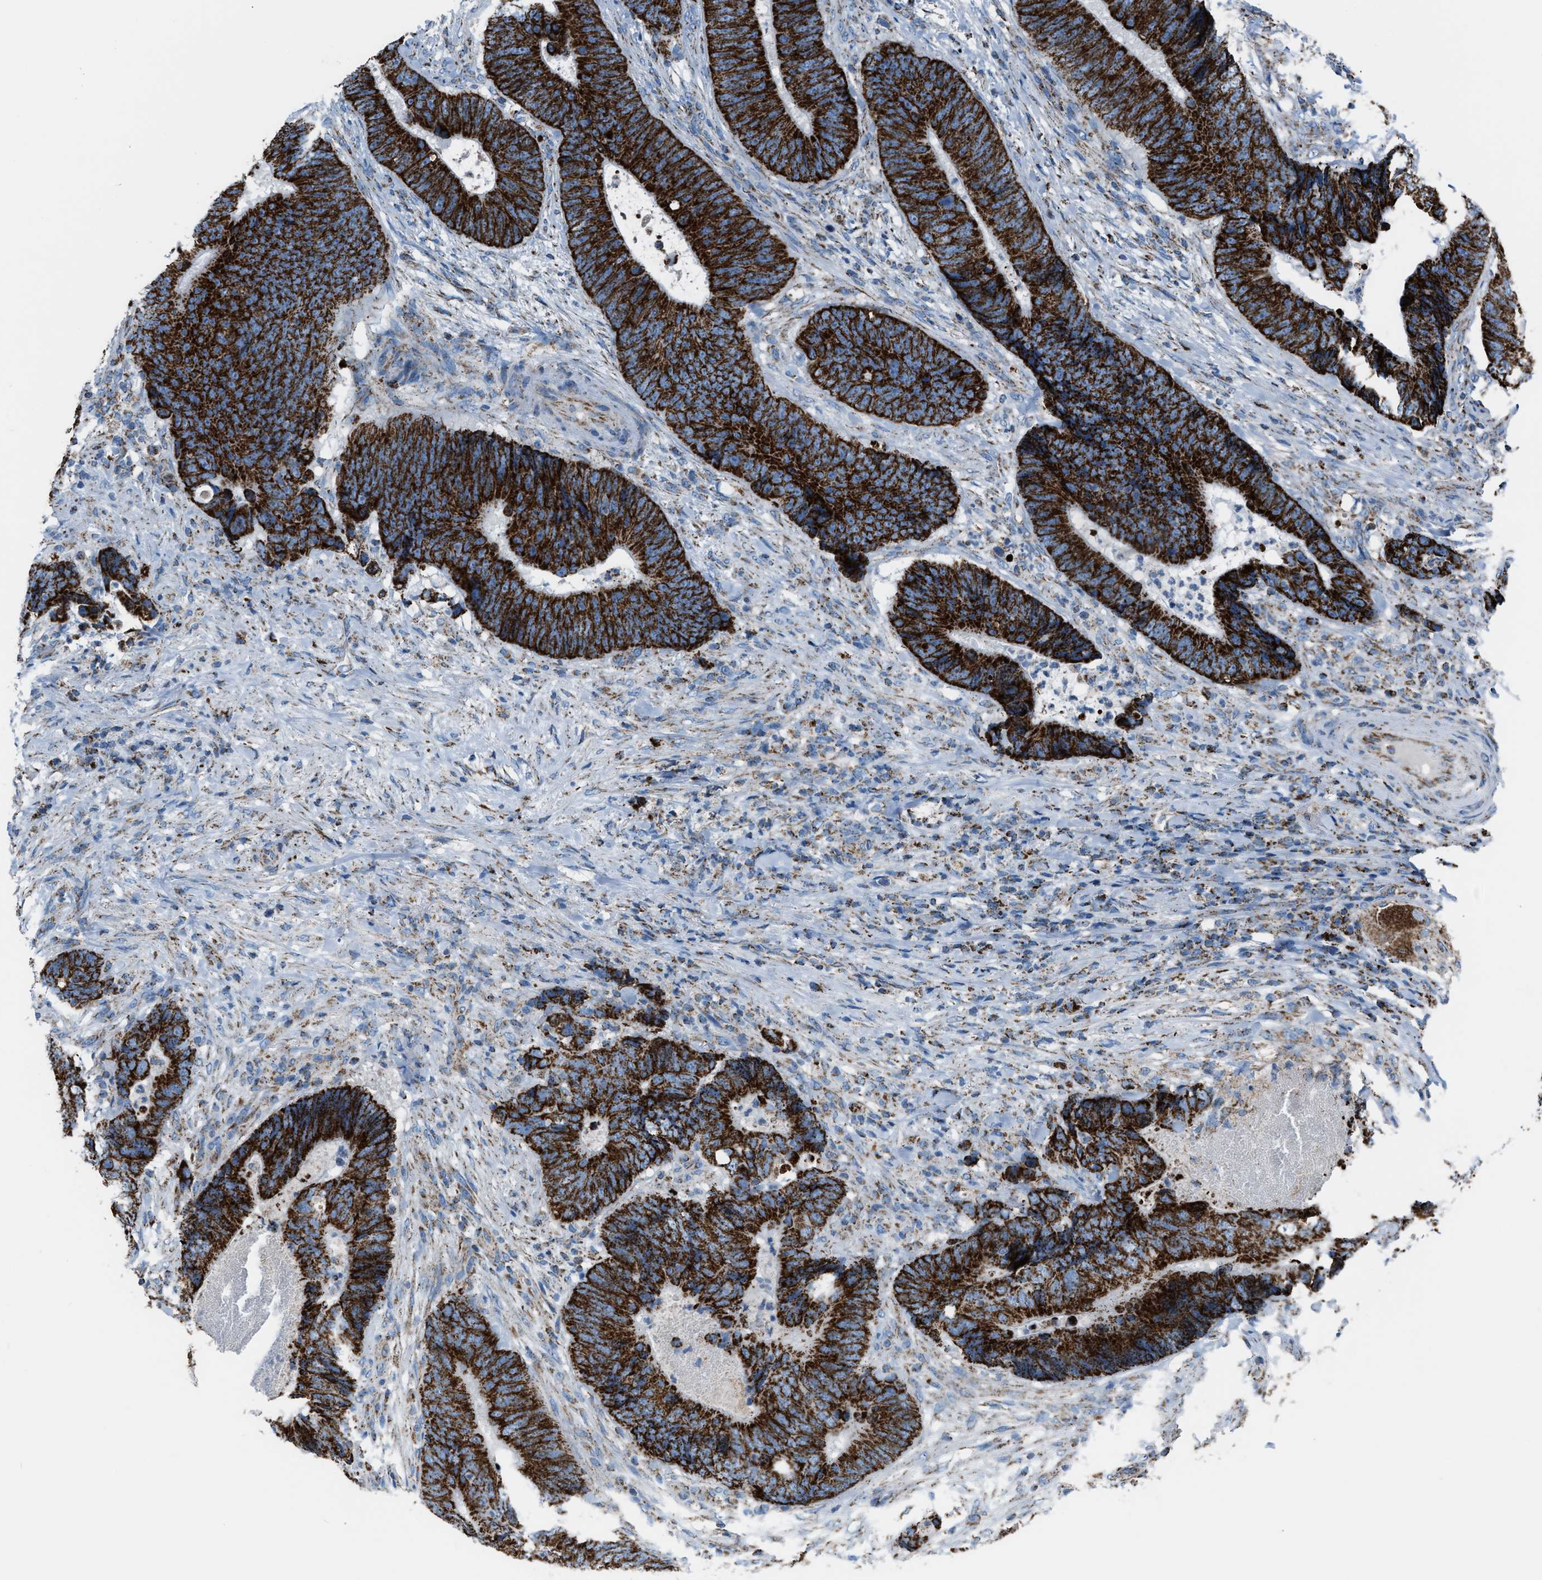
{"staining": {"intensity": "strong", "quantity": ">75%", "location": "cytoplasmic/membranous"}, "tissue": "colorectal cancer", "cell_type": "Tumor cells", "image_type": "cancer", "snomed": [{"axis": "morphology", "description": "Adenocarcinoma, NOS"}, {"axis": "topography", "description": "Colon"}], "caption": "Strong cytoplasmic/membranous staining is identified in approximately >75% of tumor cells in colorectal cancer (adenocarcinoma).", "gene": "MDH2", "patient": {"sex": "male", "age": 56}}